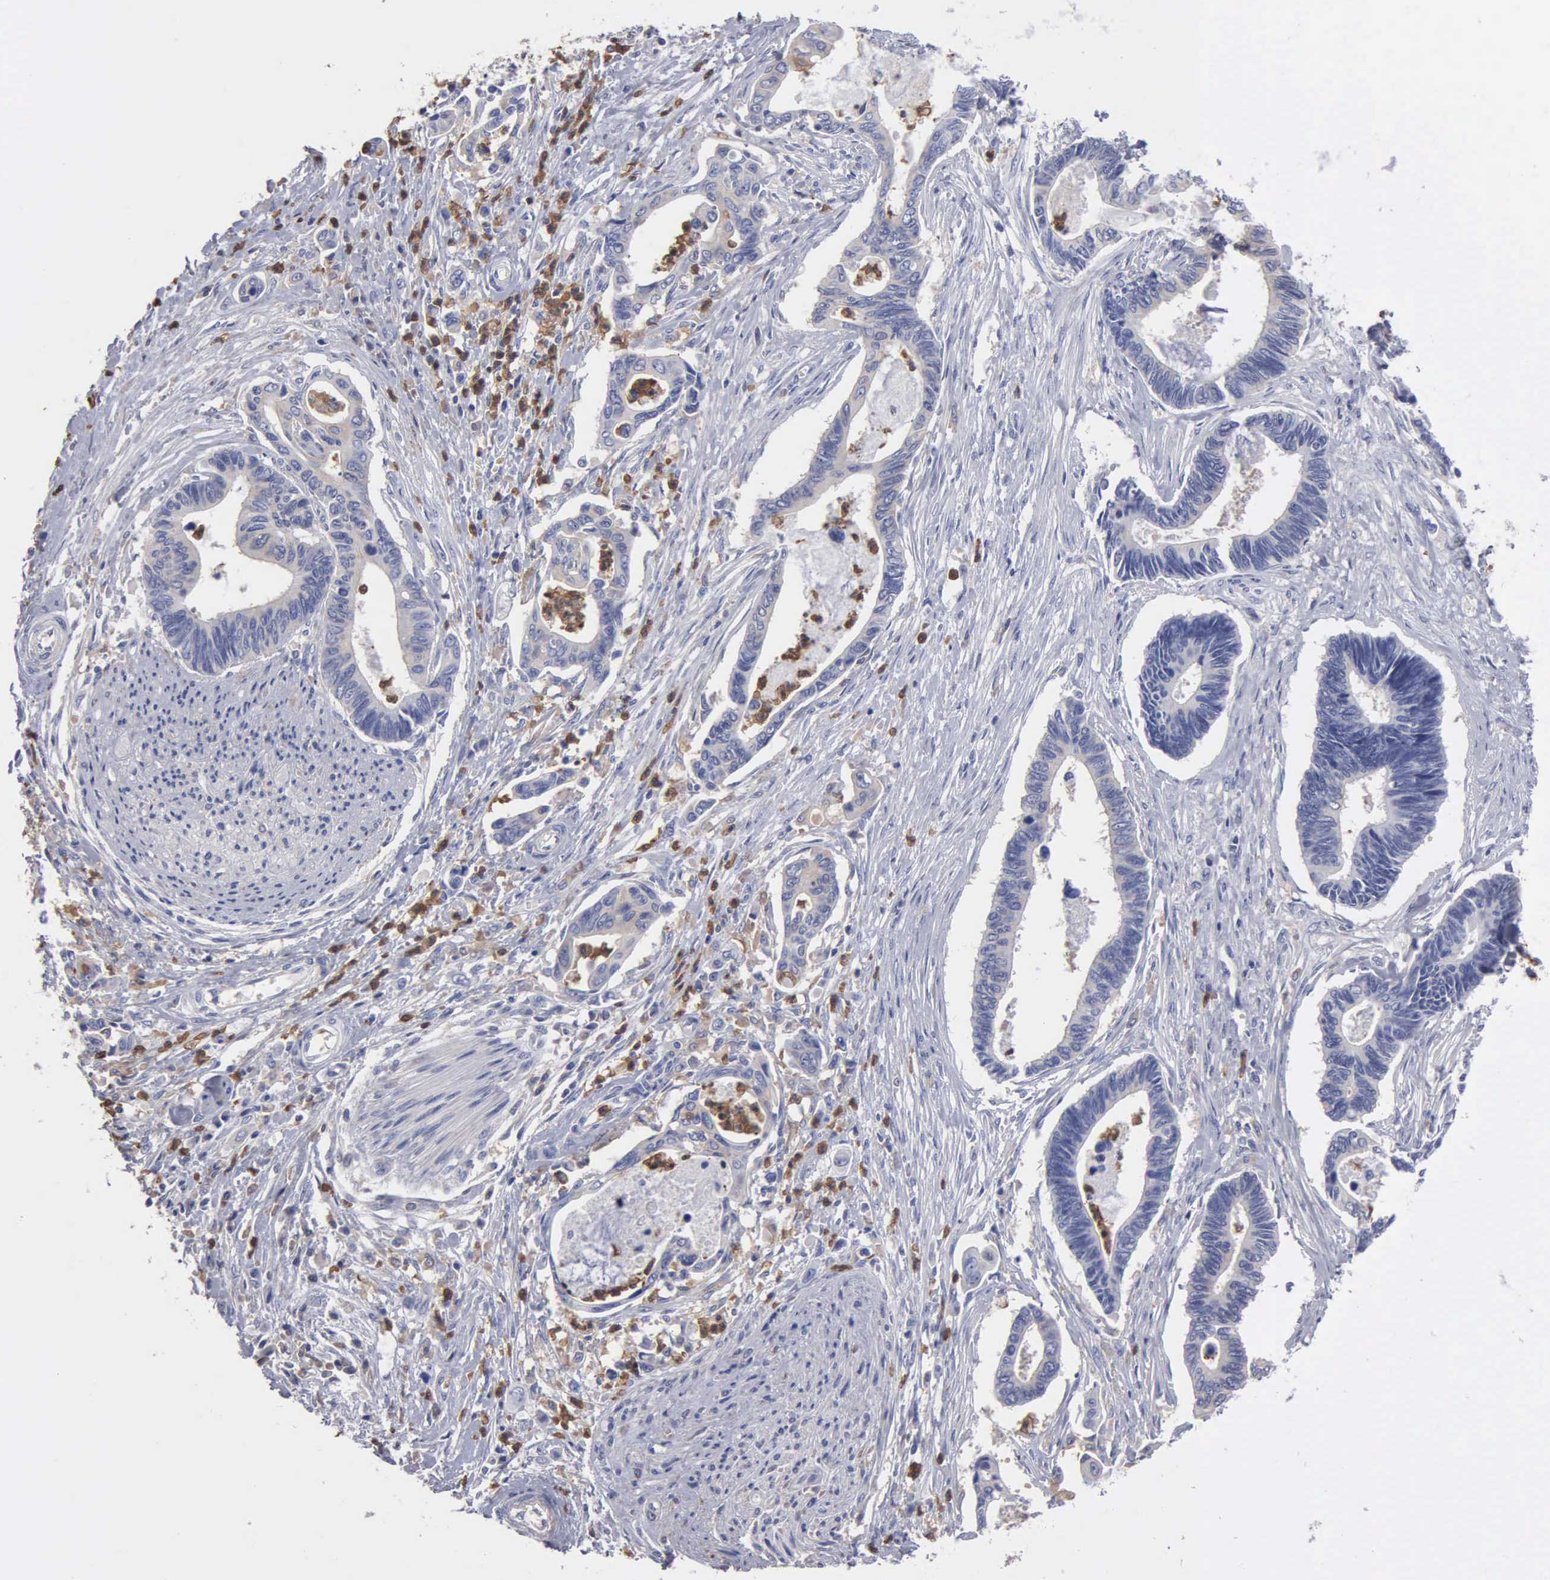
{"staining": {"intensity": "weak", "quantity": "<25%", "location": "cytoplasmic/membranous"}, "tissue": "pancreatic cancer", "cell_type": "Tumor cells", "image_type": "cancer", "snomed": [{"axis": "morphology", "description": "Adenocarcinoma, NOS"}, {"axis": "topography", "description": "Pancreas"}], "caption": "Tumor cells show no significant protein positivity in pancreatic cancer.", "gene": "G6PD", "patient": {"sex": "female", "age": 70}}